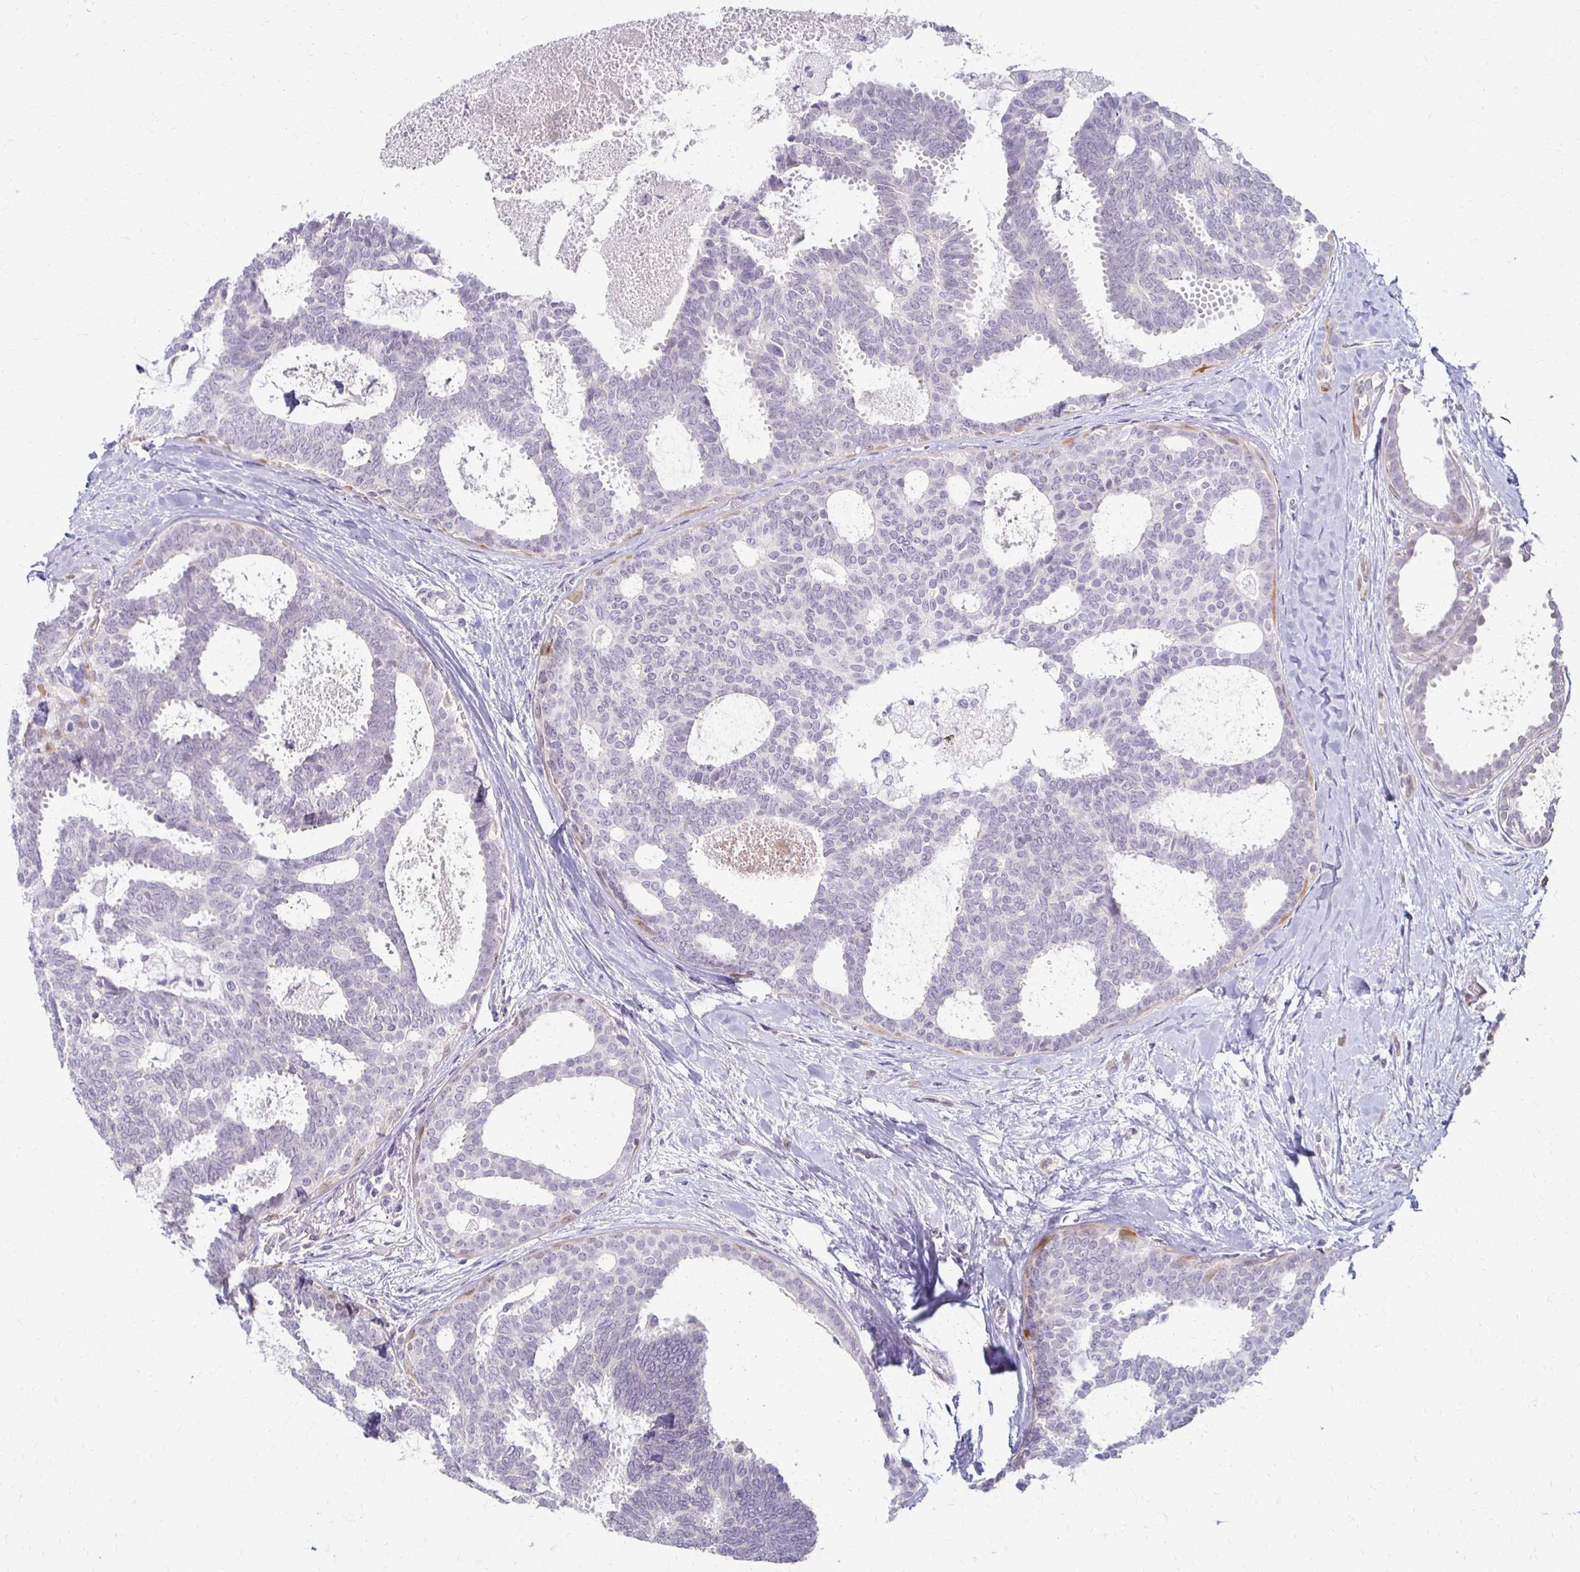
{"staining": {"intensity": "negative", "quantity": "none", "location": "none"}, "tissue": "breast cancer", "cell_type": "Tumor cells", "image_type": "cancer", "snomed": [{"axis": "morphology", "description": "Intraductal carcinoma, in situ"}, {"axis": "morphology", "description": "Duct carcinoma"}, {"axis": "morphology", "description": "Lobular carcinoma, in situ"}, {"axis": "topography", "description": "Breast"}], "caption": "The IHC photomicrograph has no significant expression in tumor cells of breast lobular carcinoma in situ tissue.", "gene": "FOXO4", "patient": {"sex": "female", "age": 44}}